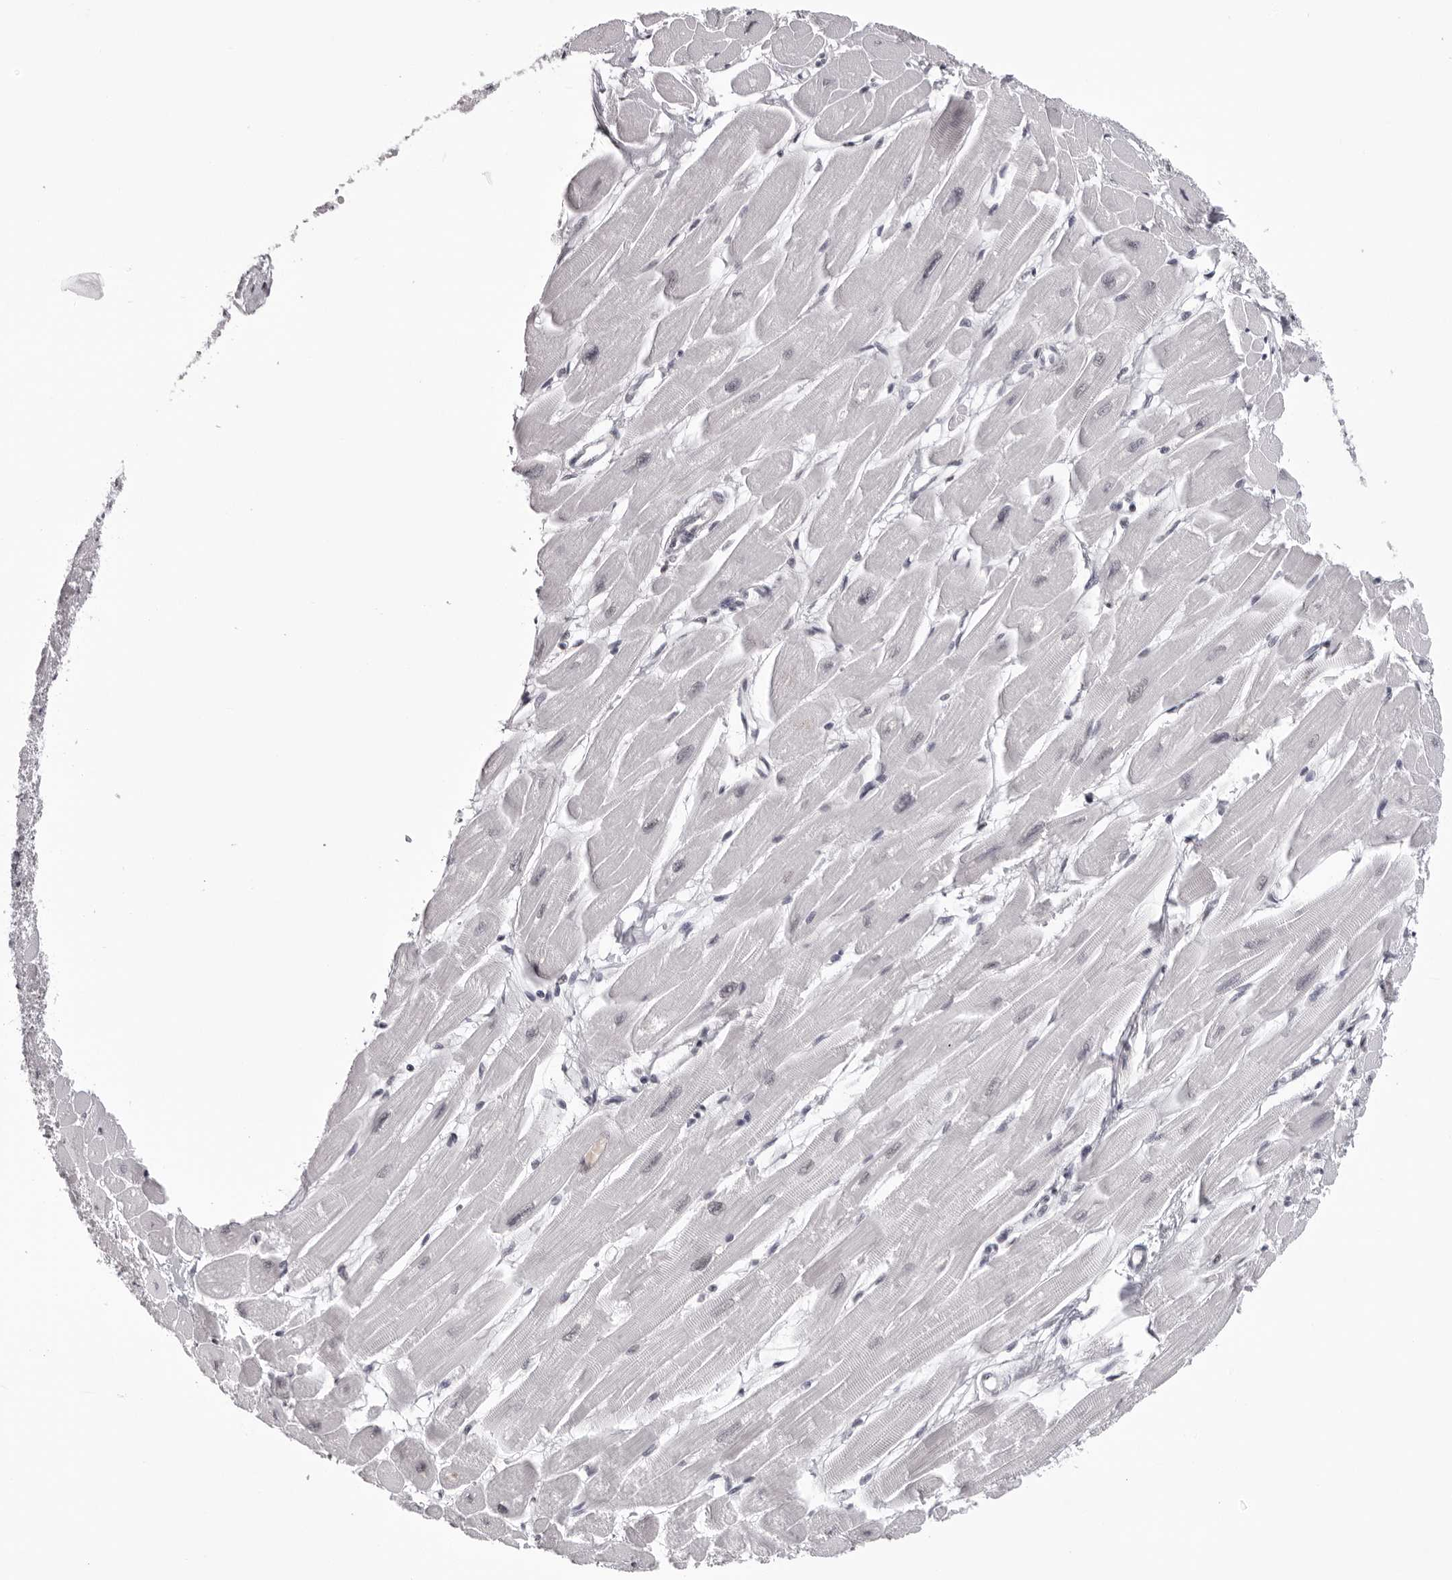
{"staining": {"intensity": "negative", "quantity": "none", "location": "none"}, "tissue": "heart muscle", "cell_type": "Cardiomyocytes", "image_type": "normal", "snomed": [{"axis": "morphology", "description": "Normal tissue, NOS"}, {"axis": "topography", "description": "Heart"}], "caption": "Immunohistochemistry image of unremarkable human heart muscle stained for a protein (brown), which demonstrates no positivity in cardiomyocytes.", "gene": "HEXIM2", "patient": {"sex": "female", "age": 54}}